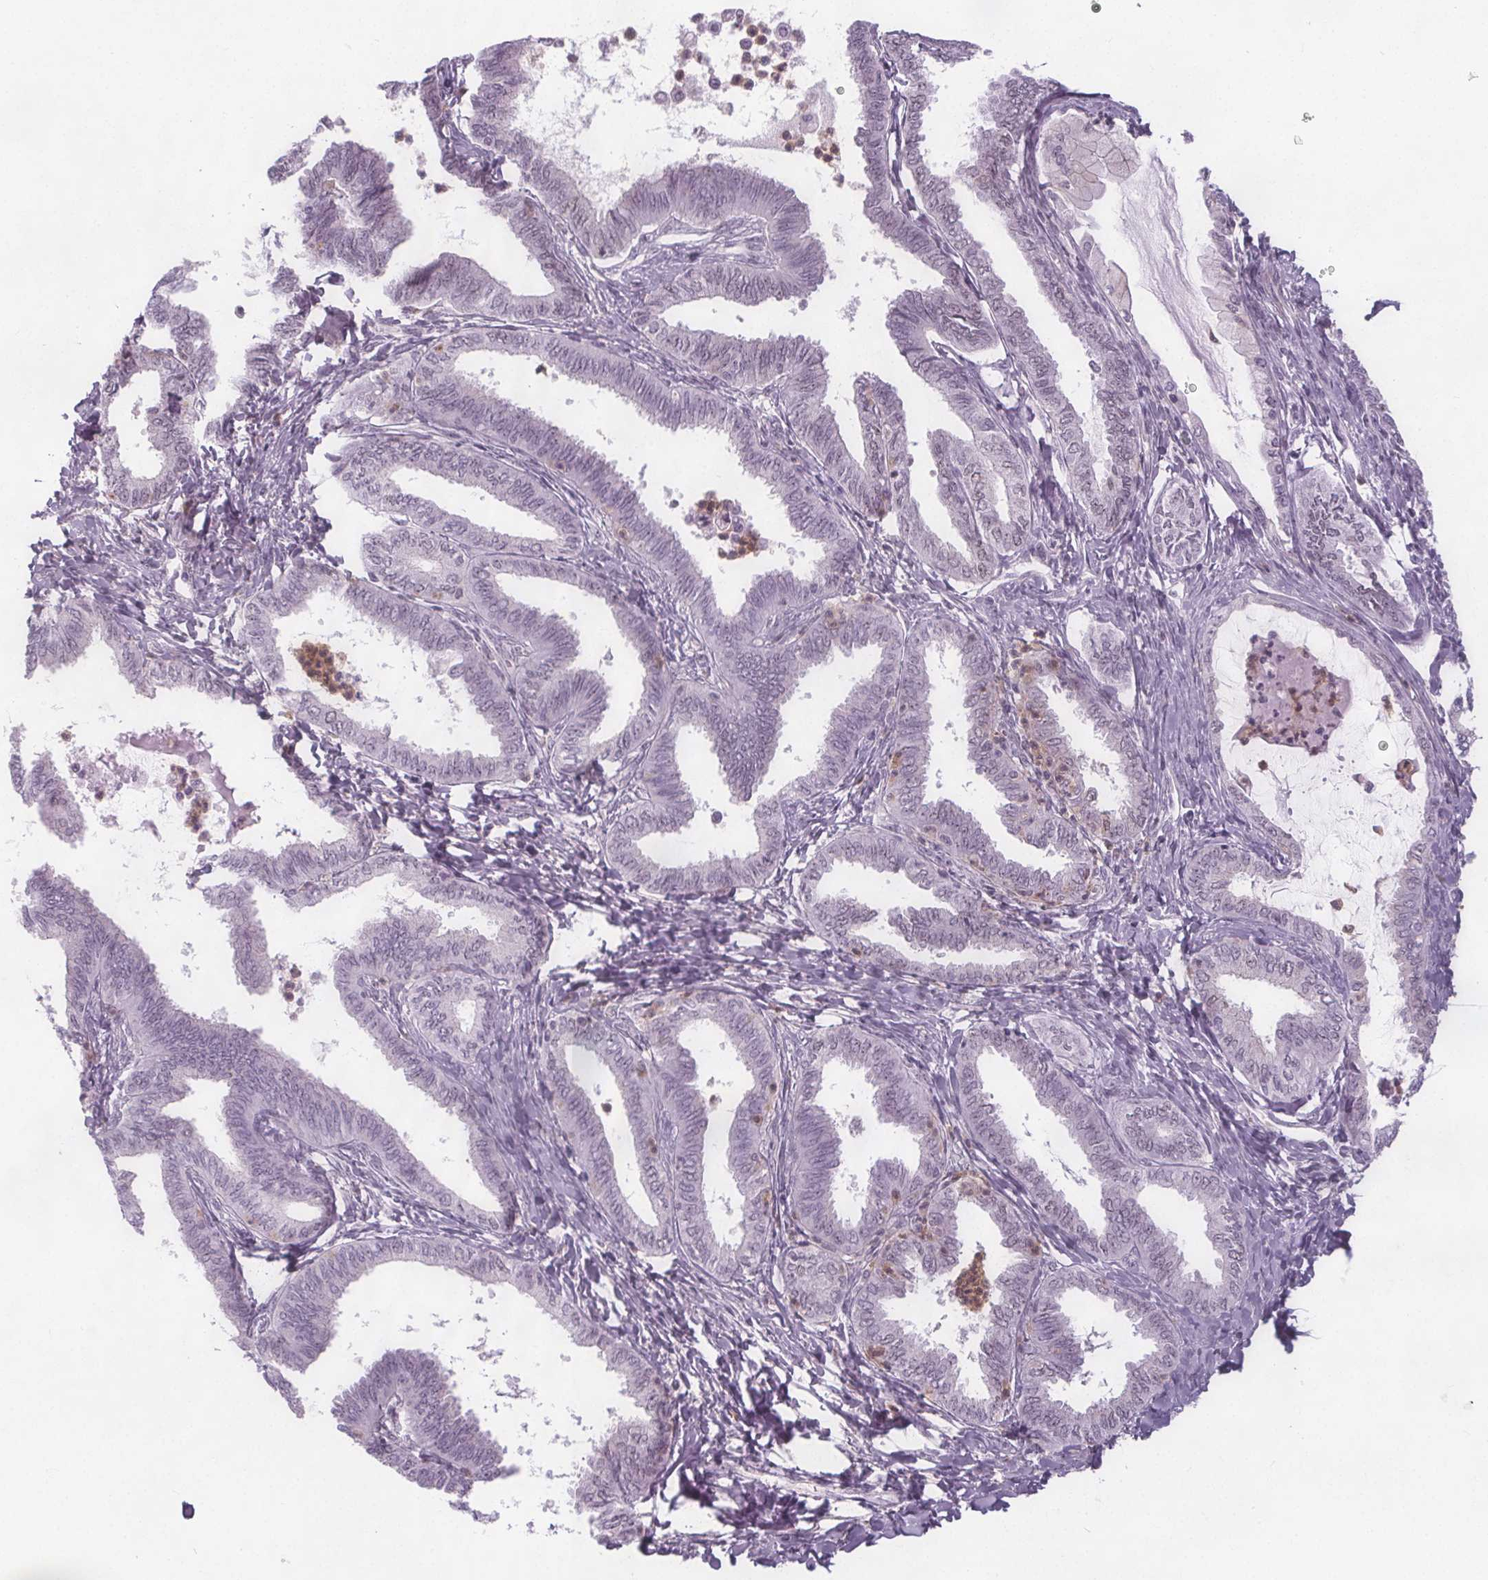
{"staining": {"intensity": "weak", "quantity": "<25%", "location": "nuclear"}, "tissue": "ovarian cancer", "cell_type": "Tumor cells", "image_type": "cancer", "snomed": [{"axis": "morphology", "description": "Carcinoma, endometroid"}, {"axis": "topography", "description": "Ovary"}], "caption": "Immunohistochemical staining of human ovarian cancer (endometroid carcinoma) displays no significant positivity in tumor cells.", "gene": "NOLC1", "patient": {"sex": "female", "age": 70}}